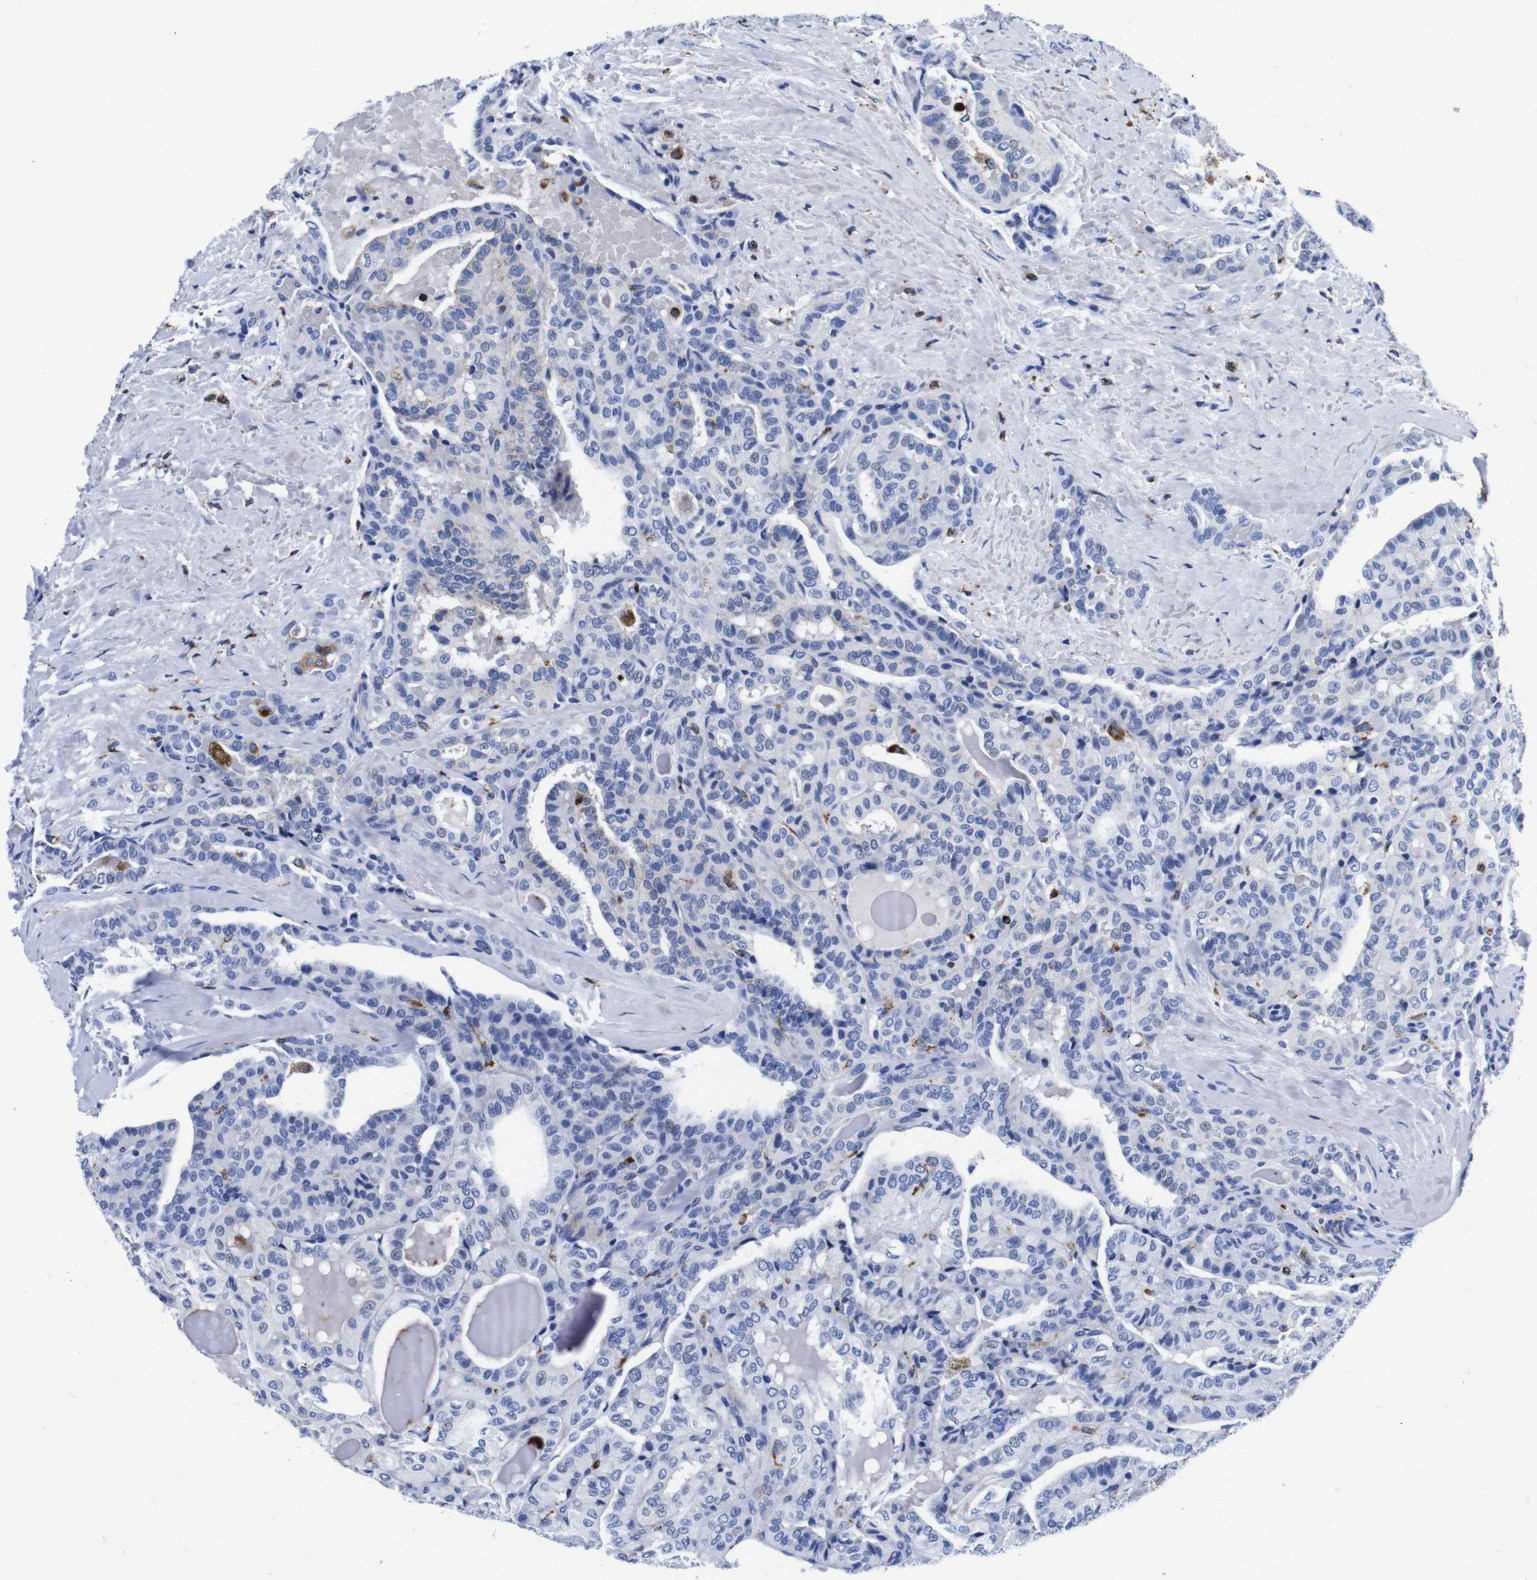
{"staining": {"intensity": "negative", "quantity": "none", "location": "none"}, "tissue": "thyroid cancer", "cell_type": "Tumor cells", "image_type": "cancer", "snomed": [{"axis": "morphology", "description": "Papillary adenocarcinoma, NOS"}, {"axis": "topography", "description": "Thyroid gland"}], "caption": "Photomicrograph shows no significant protein expression in tumor cells of papillary adenocarcinoma (thyroid). (Immunohistochemistry (ihc), brightfield microscopy, high magnification).", "gene": "HLA-DMB", "patient": {"sex": "male", "age": 77}}